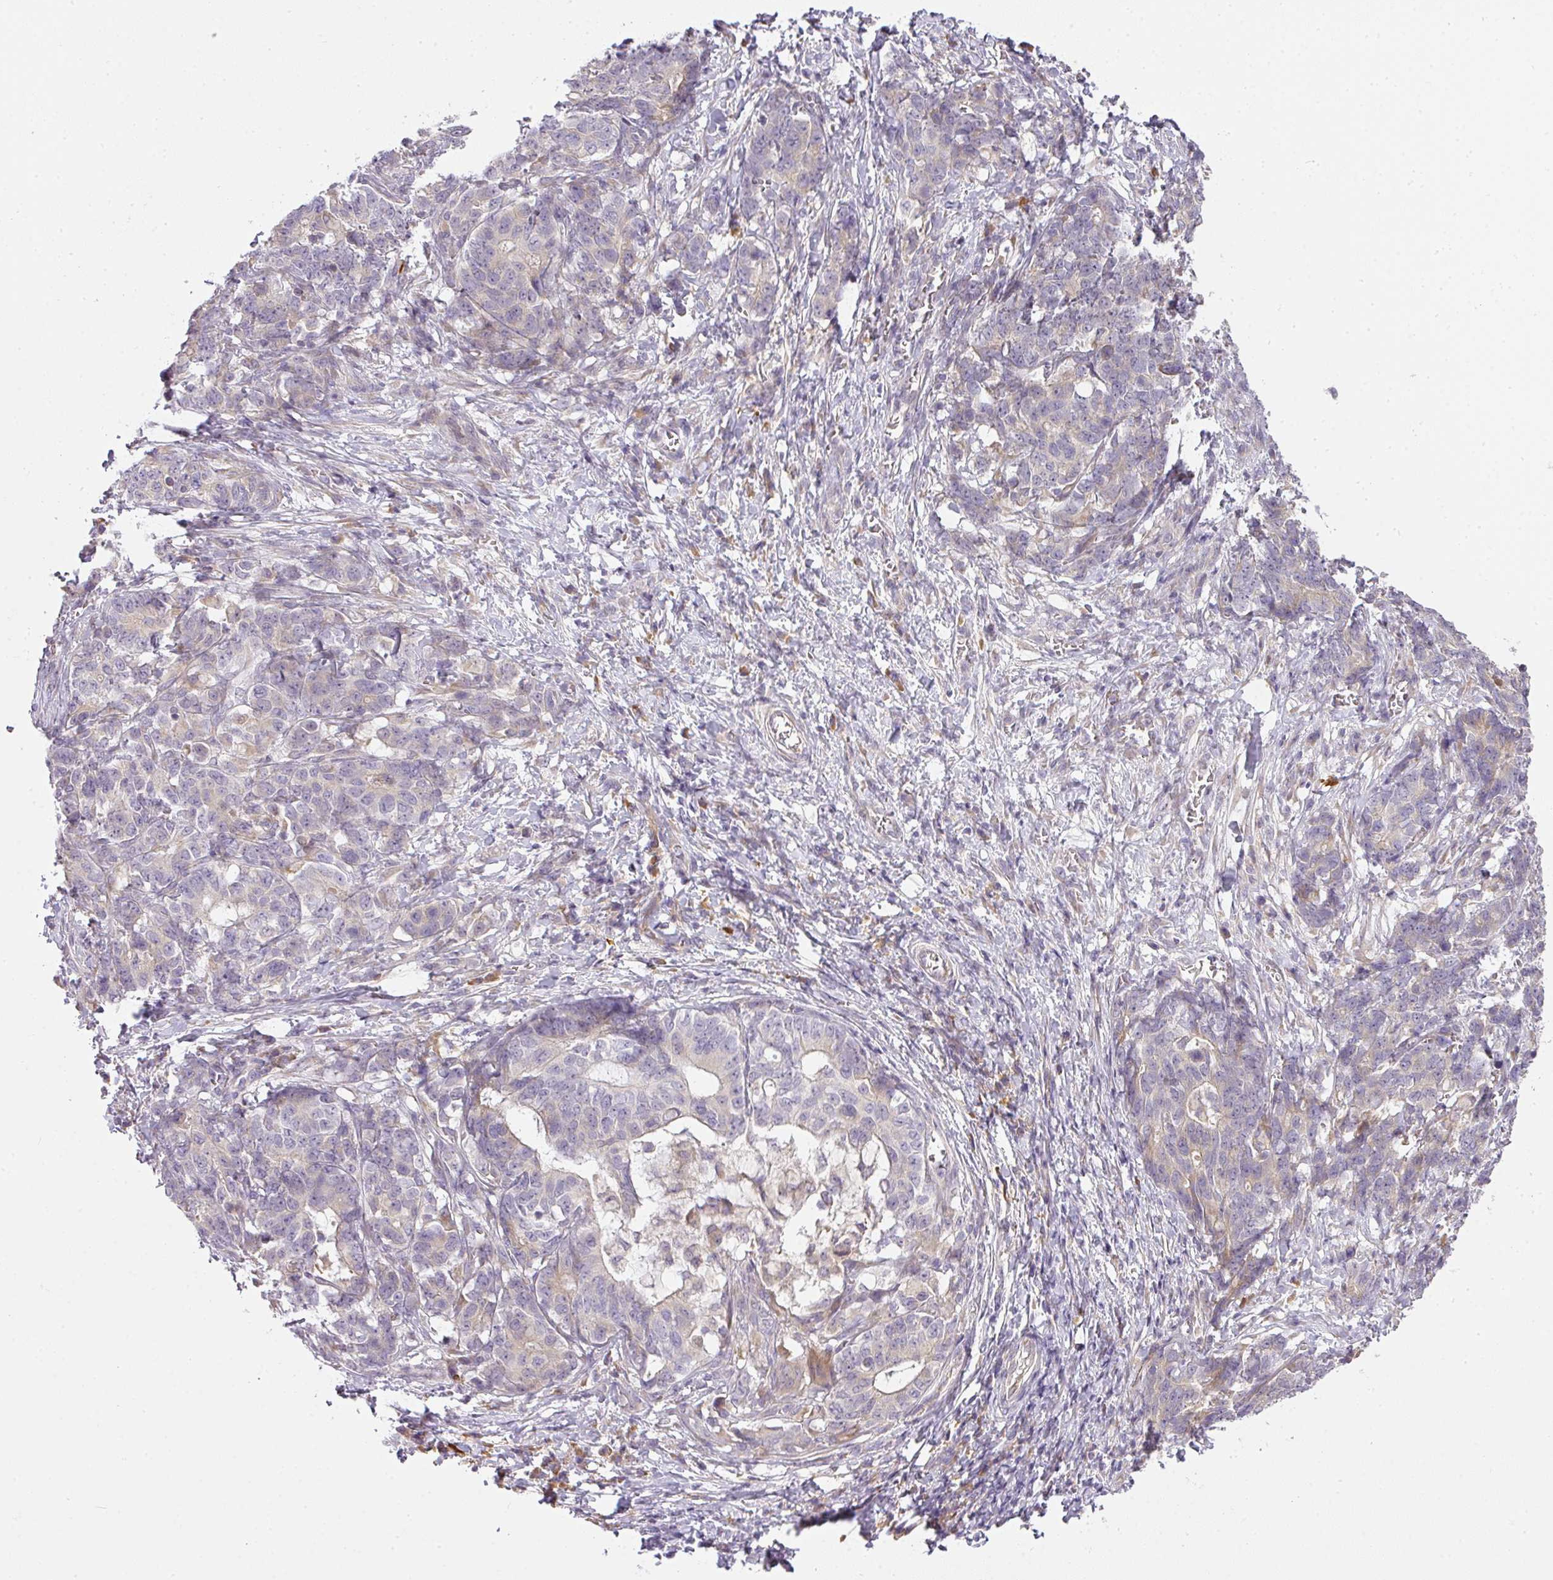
{"staining": {"intensity": "negative", "quantity": "none", "location": "none"}, "tissue": "stomach cancer", "cell_type": "Tumor cells", "image_type": "cancer", "snomed": [{"axis": "morphology", "description": "Normal tissue, NOS"}, {"axis": "morphology", "description": "Adenocarcinoma, NOS"}, {"axis": "topography", "description": "Stomach"}], "caption": "An image of human stomach cancer (adenocarcinoma) is negative for staining in tumor cells.", "gene": "MED19", "patient": {"sex": "female", "age": 64}}